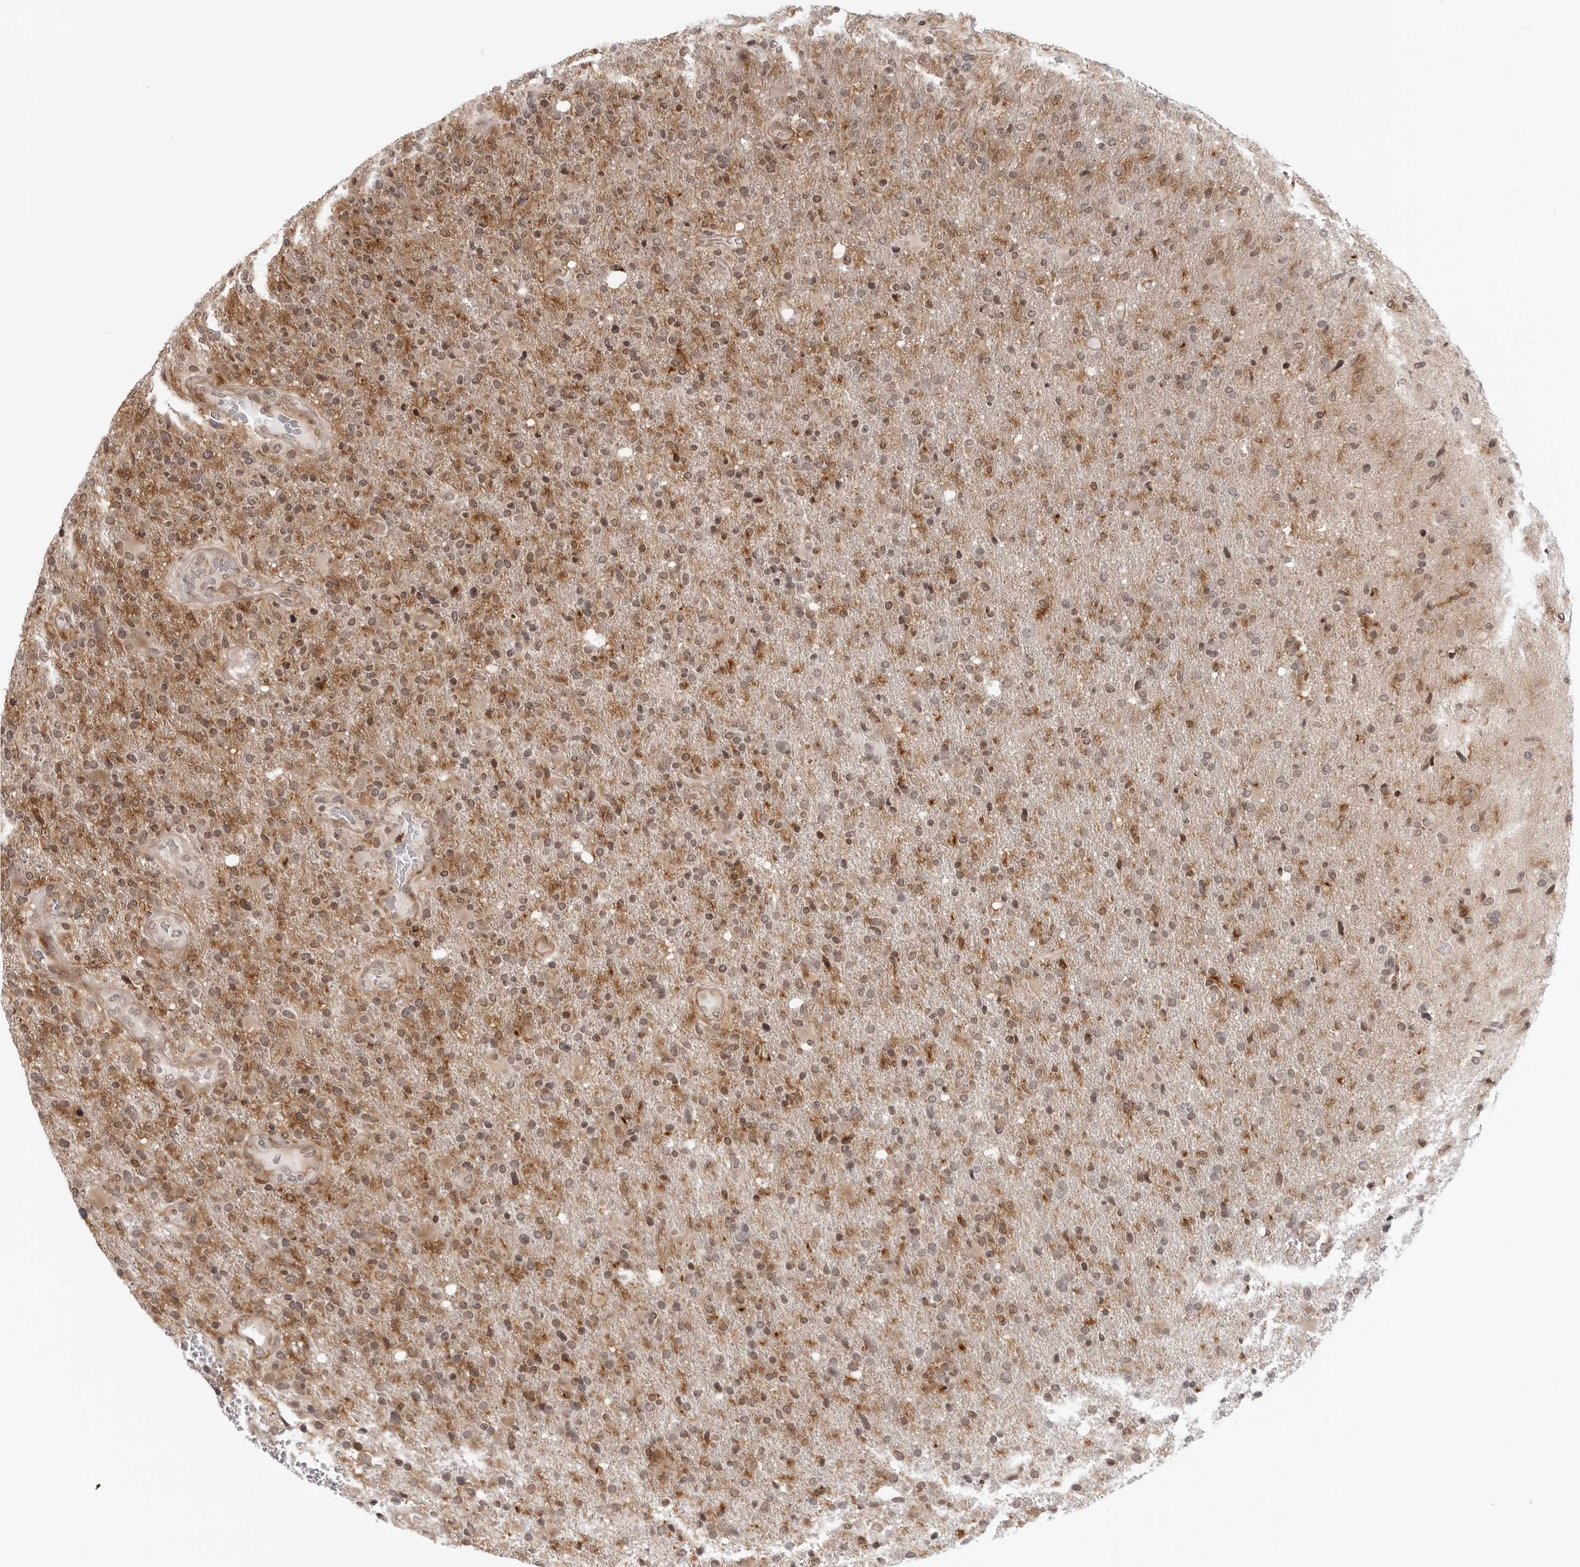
{"staining": {"intensity": "moderate", "quantity": ">75%", "location": "cytoplasmic/membranous"}, "tissue": "glioma", "cell_type": "Tumor cells", "image_type": "cancer", "snomed": [{"axis": "morphology", "description": "Glioma, malignant, High grade"}, {"axis": "topography", "description": "Brain"}], "caption": "High-grade glioma (malignant) tissue displays moderate cytoplasmic/membranous expression in approximately >75% of tumor cells, visualized by immunohistochemistry. (IHC, brightfield microscopy, high magnification).", "gene": "SRGAP2", "patient": {"sex": "male", "age": 72}}